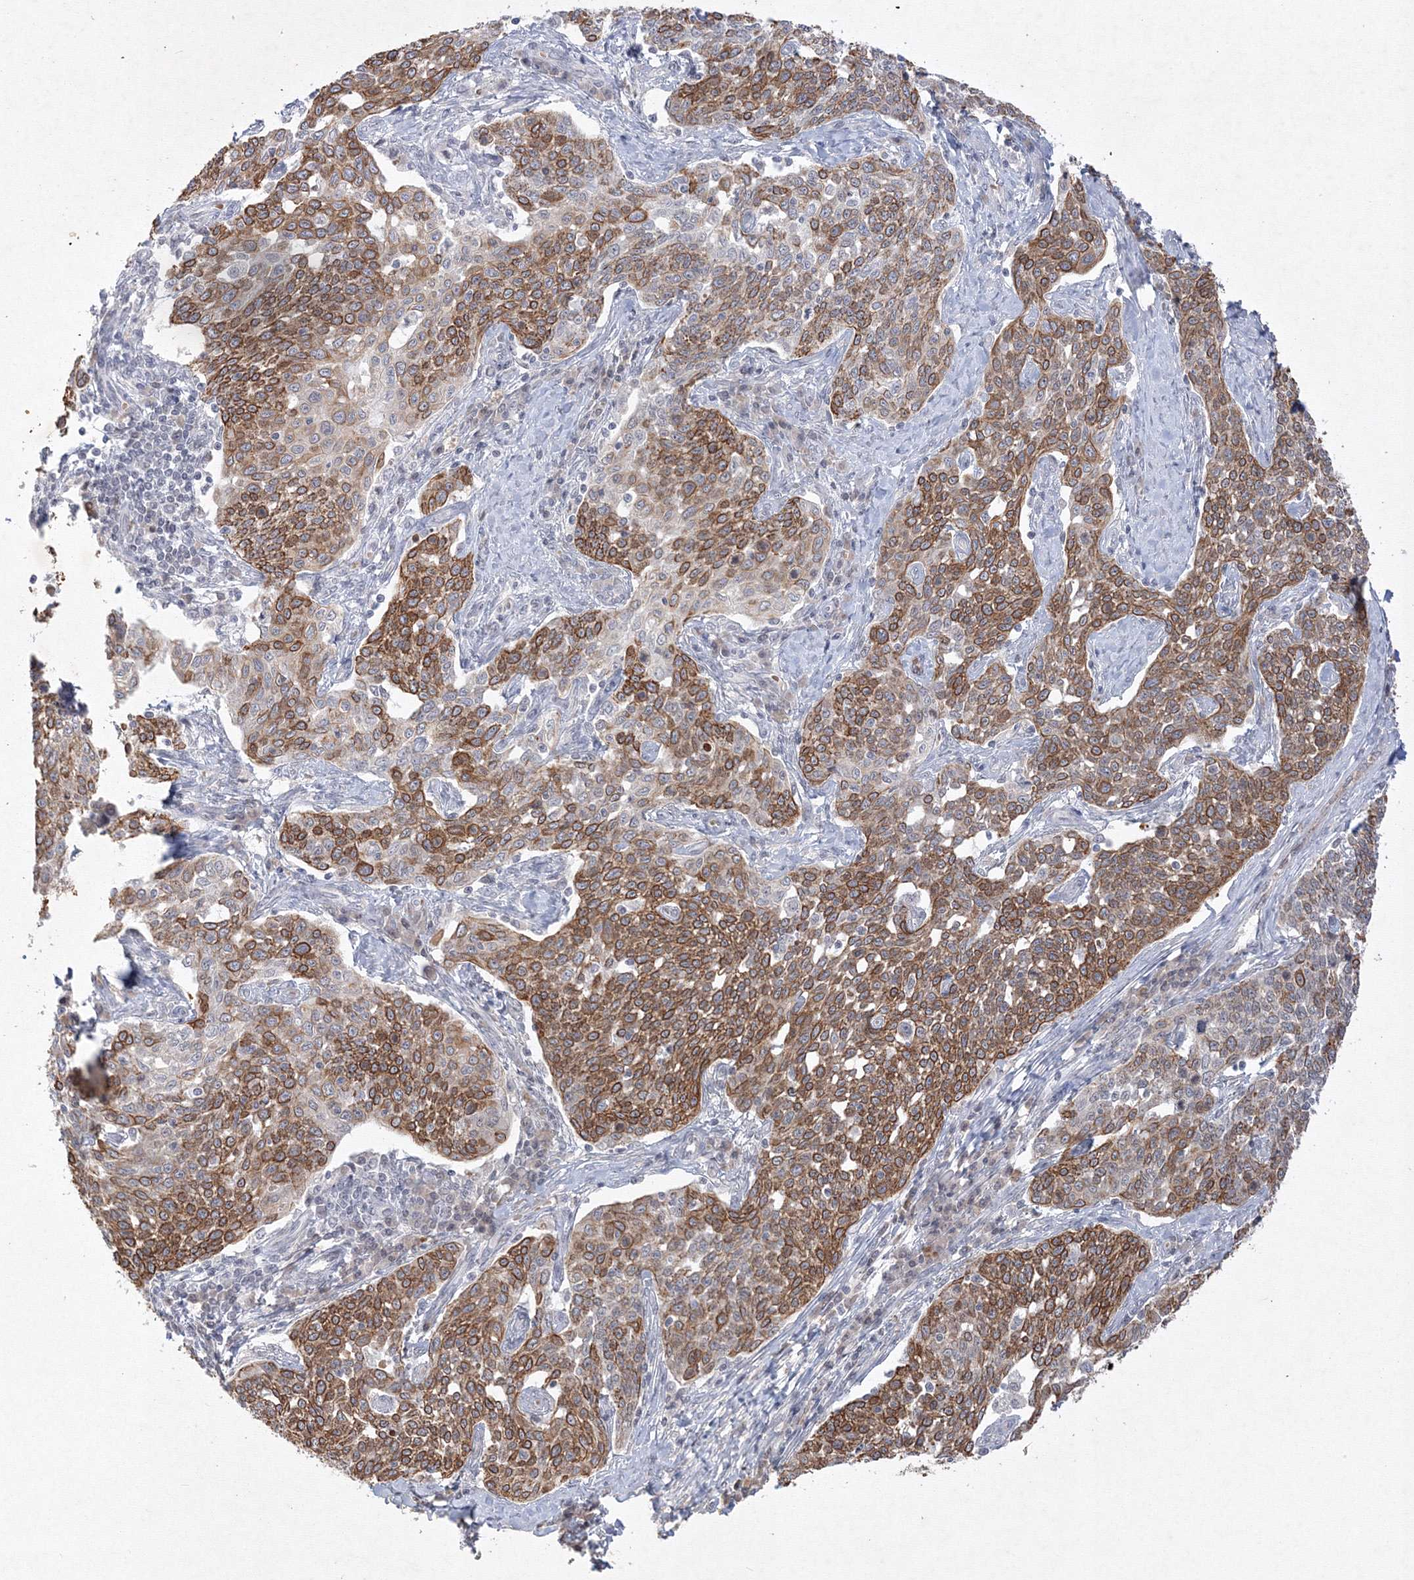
{"staining": {"intensity": "strong", "quantity": ">75%", "location": "cytoplasmic/membranous"}, "tissue": "cervical cancer", "cell_type": "Tumor cells", "image_type": "cancer", "snomed": [{"axis": "morphology", "description": "Squamous cell carcinoma, NOS"}, {"axis": "topography", "description": "Cervix"}], "caption": "Immunohistochemistry (DAB) staining of human cervical squamous cell carcinoma displays strong cytoplasmic/membranous protein positivity in approximately >75% of tumor cells.", "gene": "NXPE3", "patient": {"sex": "female", "age": 34}}